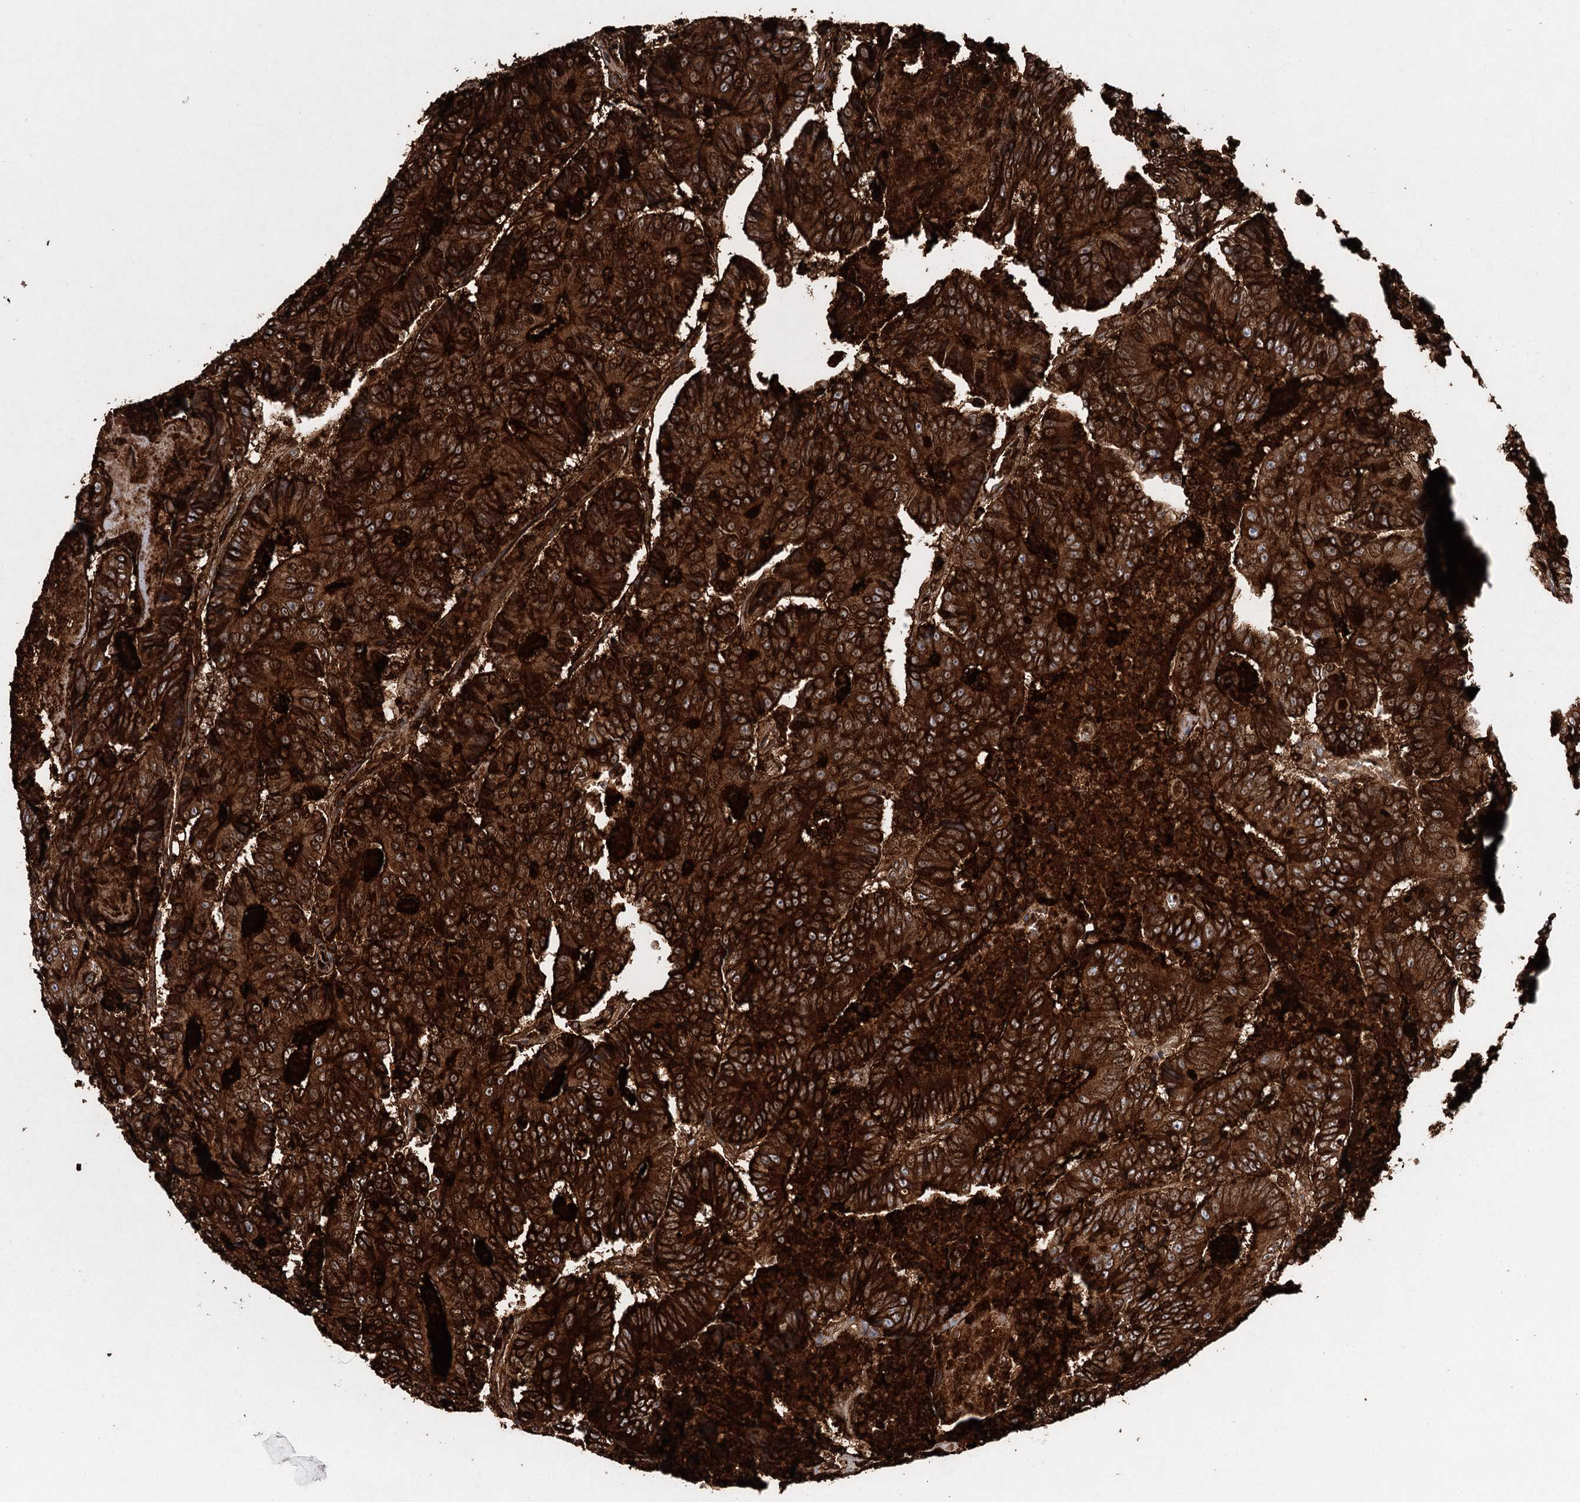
{"staining": {"intensity": "strong", "quantity": ">75%", "location": "cytoplasmic/membranous,nuclear"}, "tissue": "colorectal cancer", "cell_type": "Tumor cells", "image_type": "cancer", "snomed": [{"axis": "morphology", "description": "Adenocarcinoma, NOS"}, {"axis": "topography", "description": "Colon"}], "caption": "Adenocarcinoma (colorectal) stained for a protein (brown) reveals strong cytoplasmic/membranous and nuclear positive expression in about >75% of tumor cells.", "gene": "CEACAM8", "patient": {"sex": "male", "age": 83}}